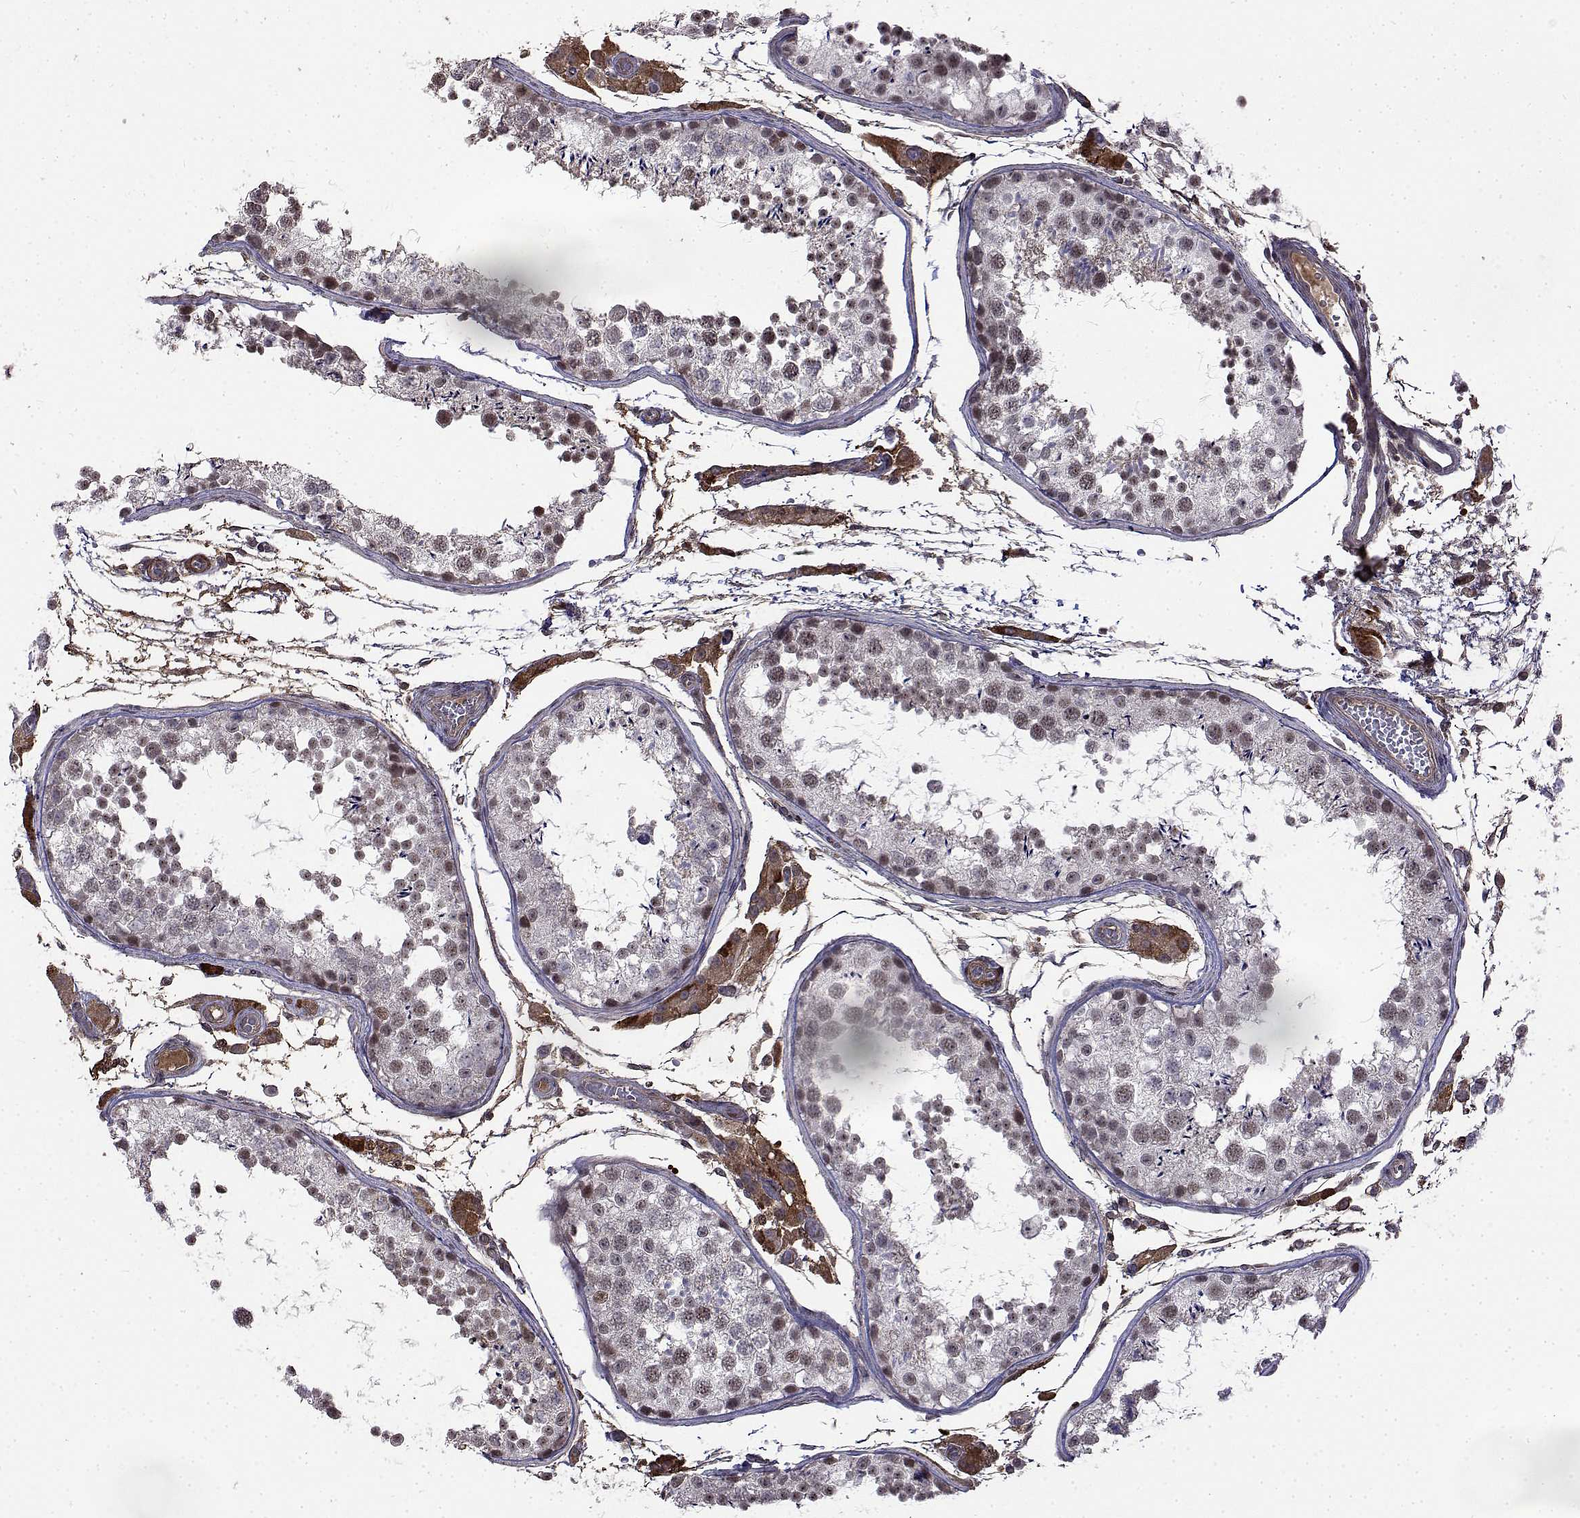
{"staining": {"intensity": "weak", "quantity": "25%-75%", "location": "nuclear"}, "tissue": "testis", "cell_type": "Cells in seminiferous ducts", "image_type": "normal", "snomed": [{"axis": "morphology", "description": "Normal tissue, NOS"}, {"axis": "topography", "description": "Testis"}], "caption": "High-power microscopy captured an immunohistochemistry image of benign testis, revealing weak nuclear expression in approximately 25%-75% of cells in seminiferous ducts.", "gene": "ITGA7", "patient": {"sex": "male", "age": 29}}